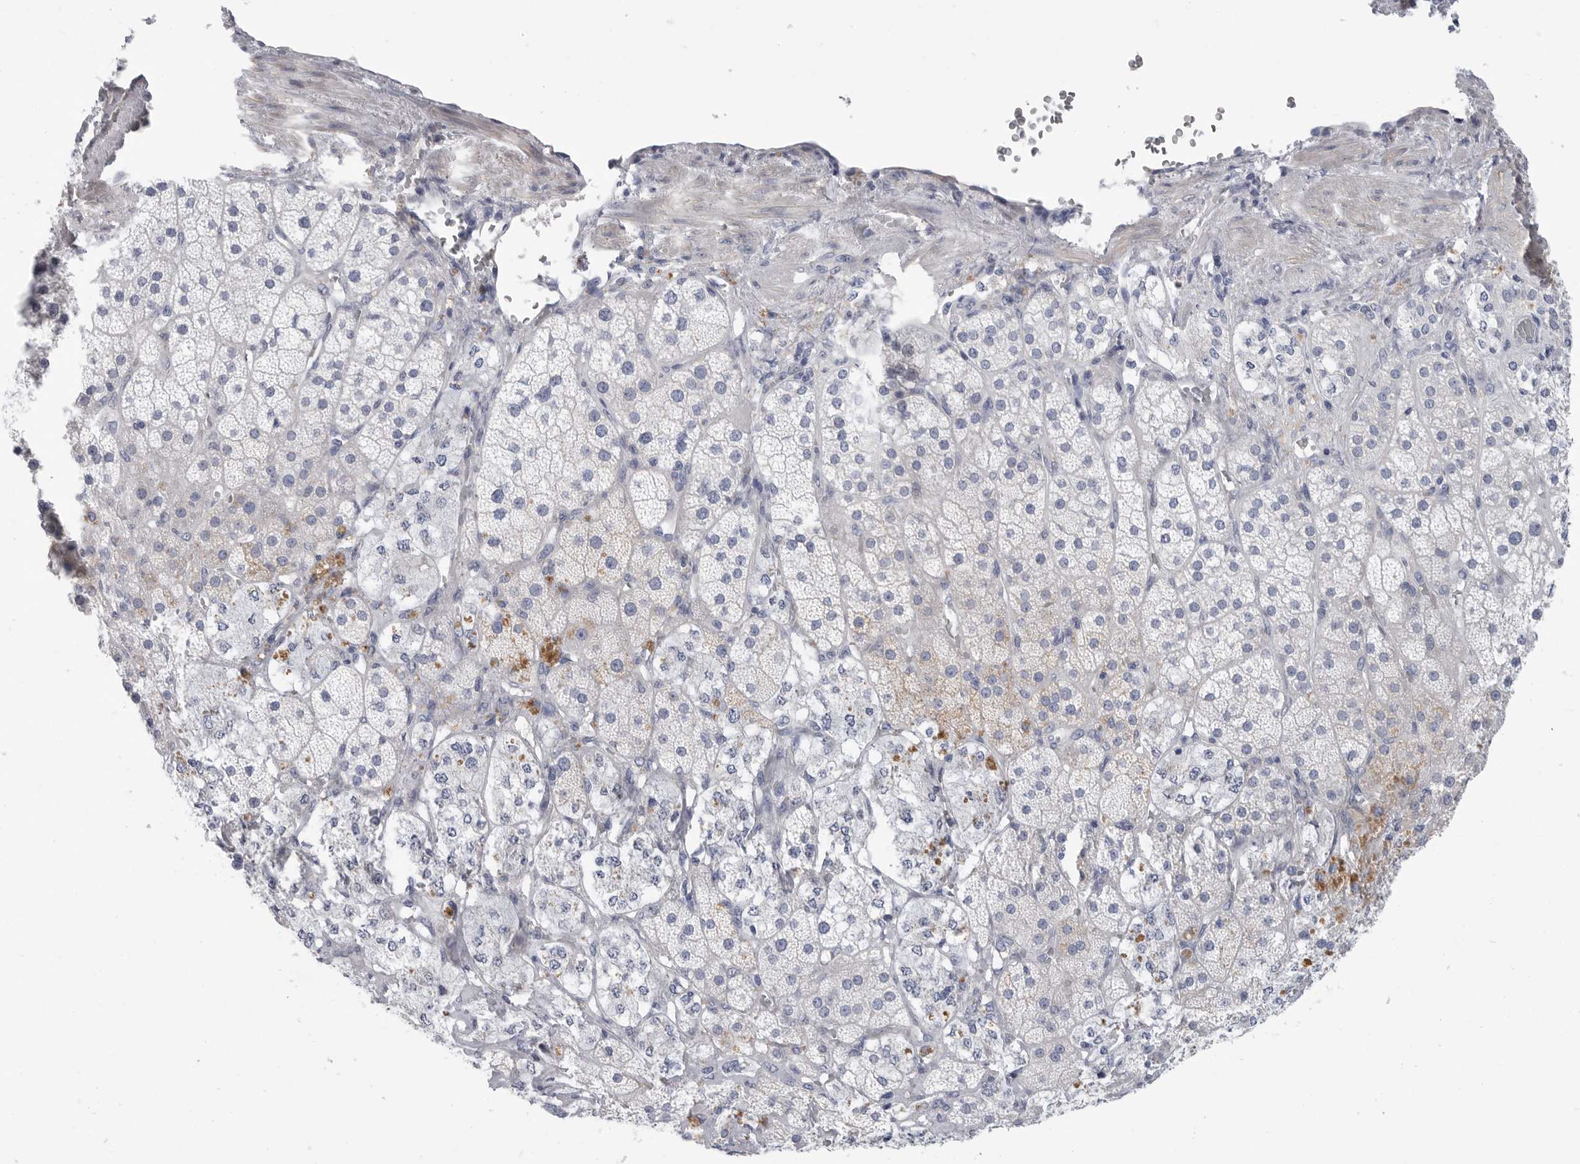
{"staining": {"intensity": "negative", "quantity": "none", "location": "none"}, "tissue": "adrenal gland", "cell_type": "Glandular cells", "image_type": "normal", "snomed": [{"axis": "morphology", "description": "Normal tissue, NOS"}, {"axis": "topography", "description": "Adrenal gland"}], "caption": "A micrograph of human adrenal gland is negative for staining in glandular cells. The staining was performed using DAB (3,3'-diaminobenzidine) to visualize the protein expression in brown, while the nuclei were stained in blue with hematoxylin (Magnification: 20x).", "gene": "CAMK2B", "patient": {"sex": "male", "age": 57}}